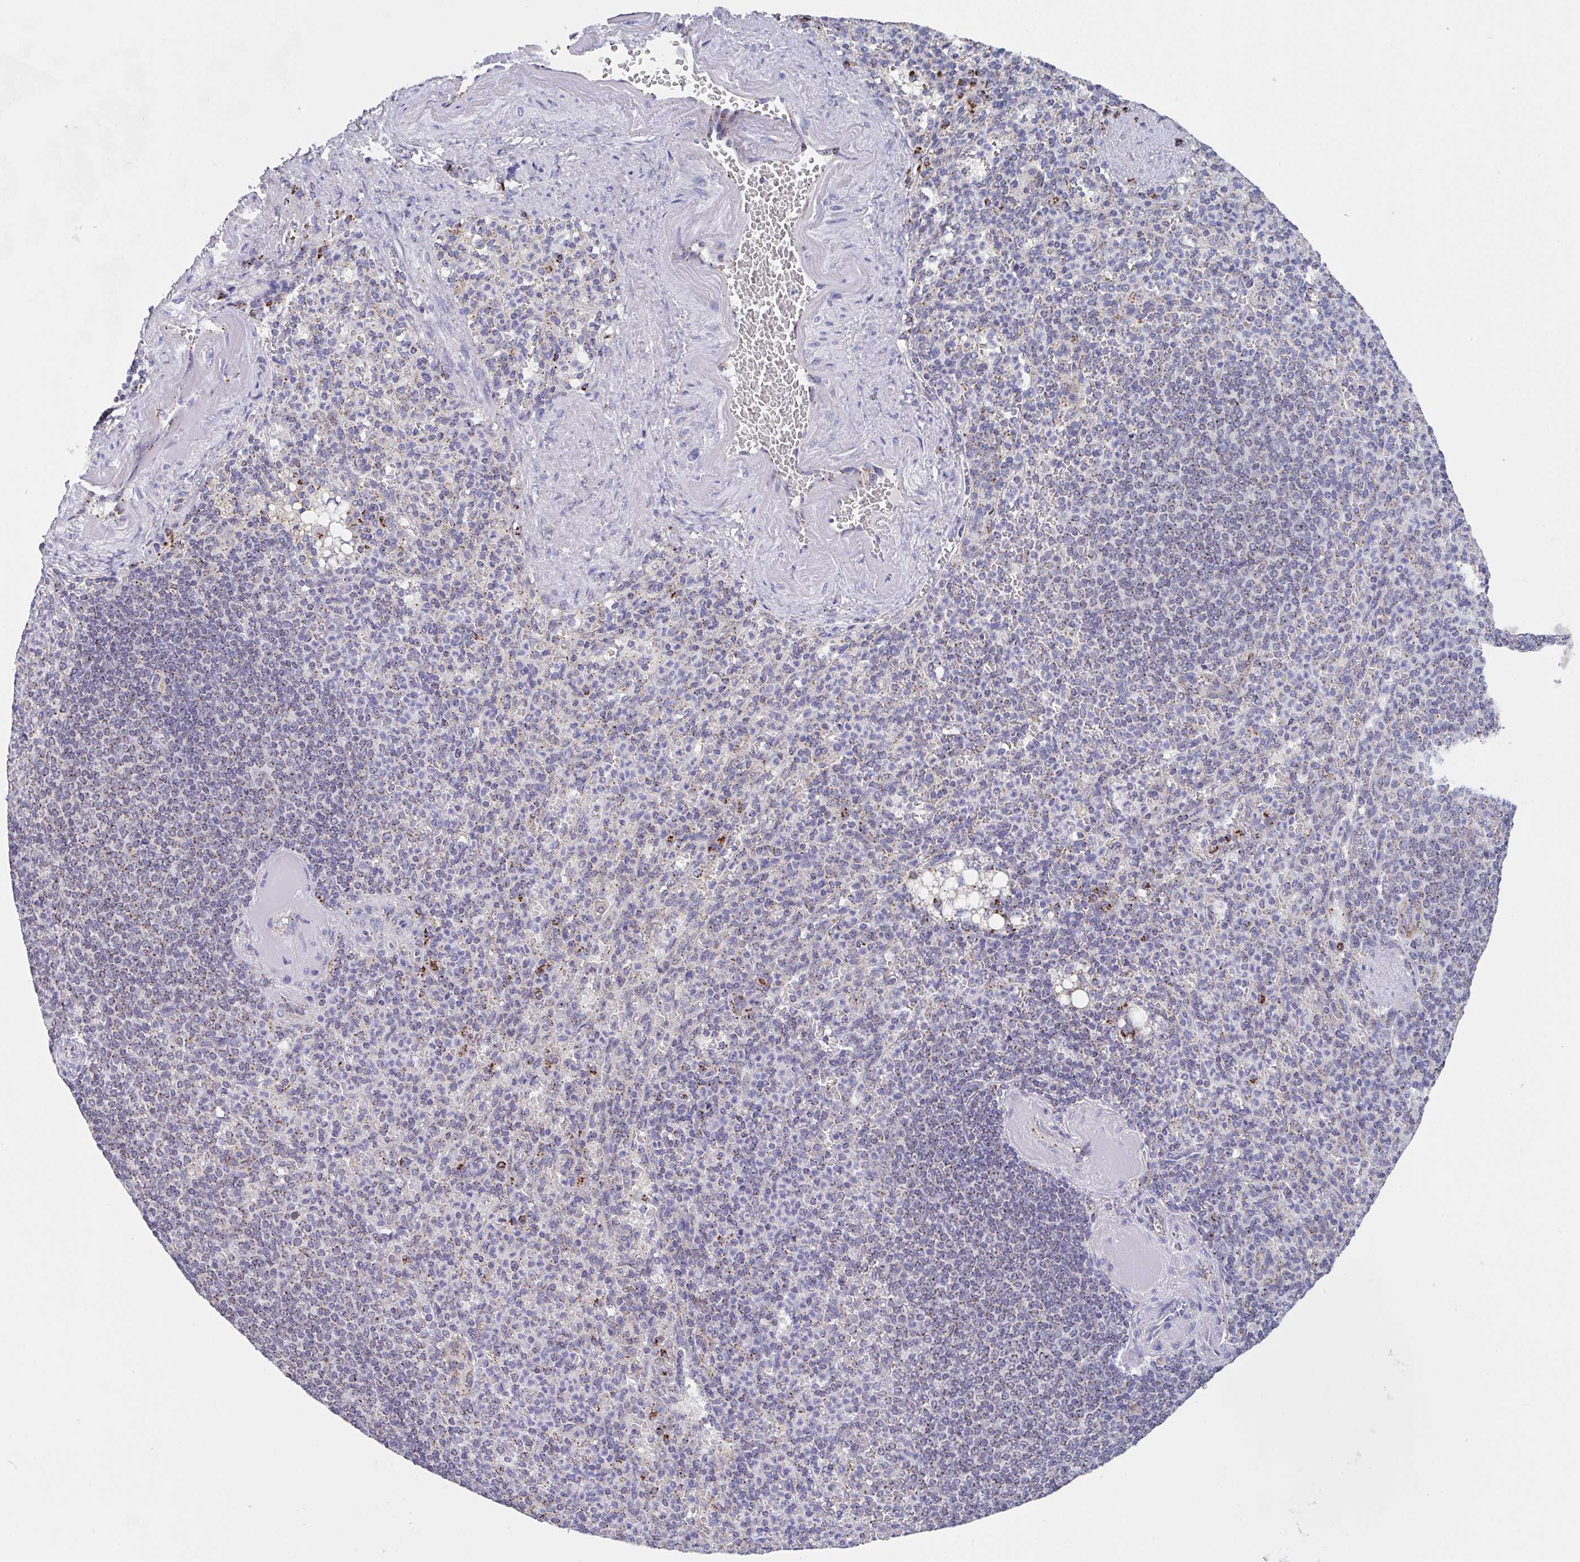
{"staining": {"intensity": "negative", "quantity": "none", "location": "none"}, "tissue": "spleen", "cell_type": "Cells in red pulp", "image_type": "normal", "snomed": [{"axis": "morphology", "description": "Normal tissue, NOS"}, {"axis": "topography", "description": "Spleen"}], "caption": "IHC micrograph of unremarkable spleen: spleen stained with DAB (3,3'-diaminobenzidine) shows no significant protein positivity in cells in red pulp. (Immunohistochemistry, brightfield microscopy, high magnification).", "gene": "PROSER3", "patient": {"sex": "female", "age": 74}}